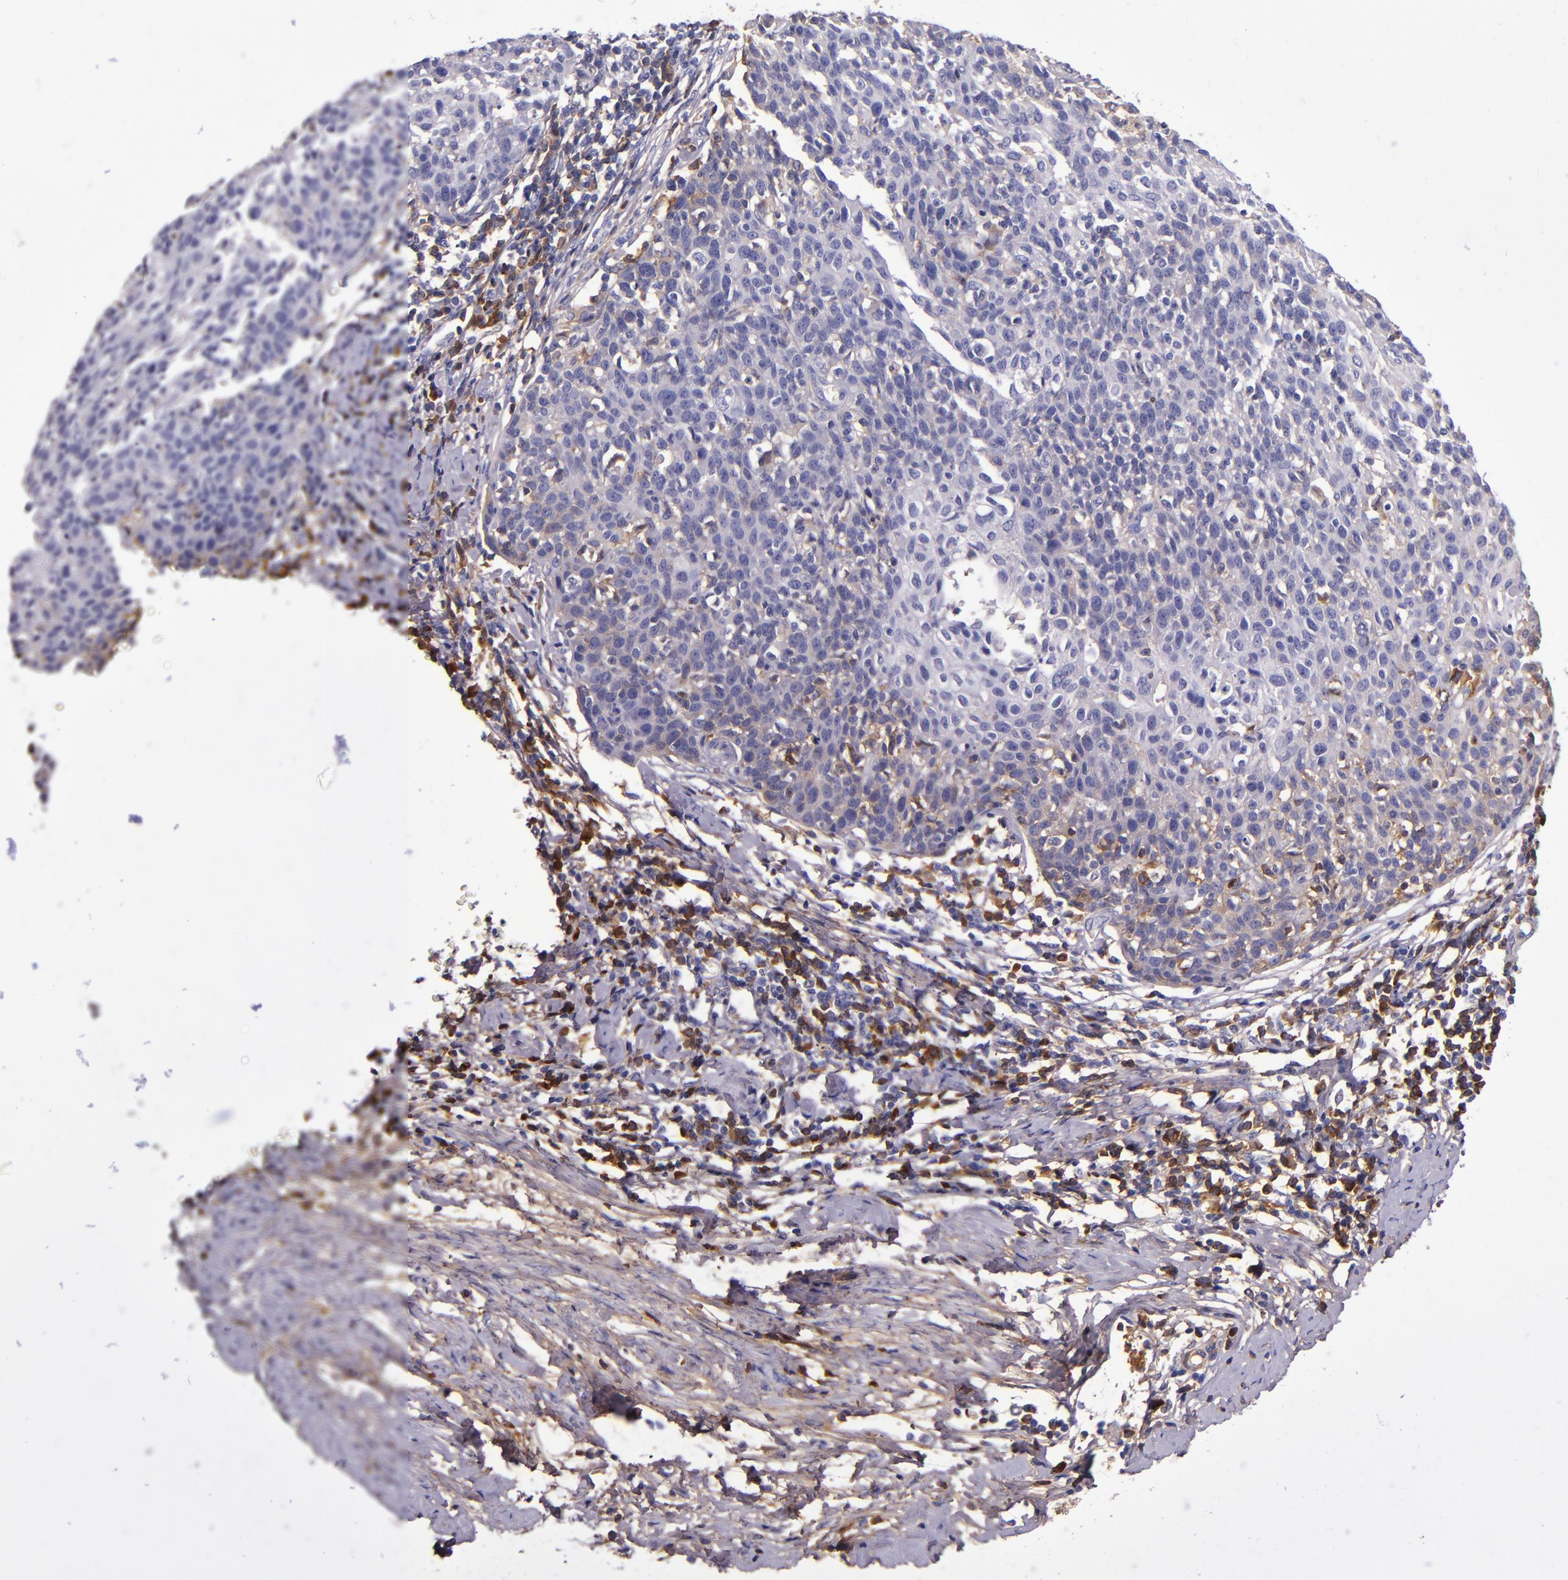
{"staining": {"intensity": "negative", "quantity": "none", "location": "none"}, "tissue": "cervical cancer", "cell_type": "Tumor cells", "image_type": "cancer", "snomed": [{"axis": "morphology", "description": "Squamous cell carcinoma, NOS"}, {"axis": "topography", "description": "Cervix"}], "caption": "A high-resolution photomicrograph shows immunohistochemistry staining of cervical cancer (squamous cell carcinoma), which reveals no significant positivity in tumor cells.", "gene": "CLEC3B", "patient": {"sex": "female", "age": 38}}